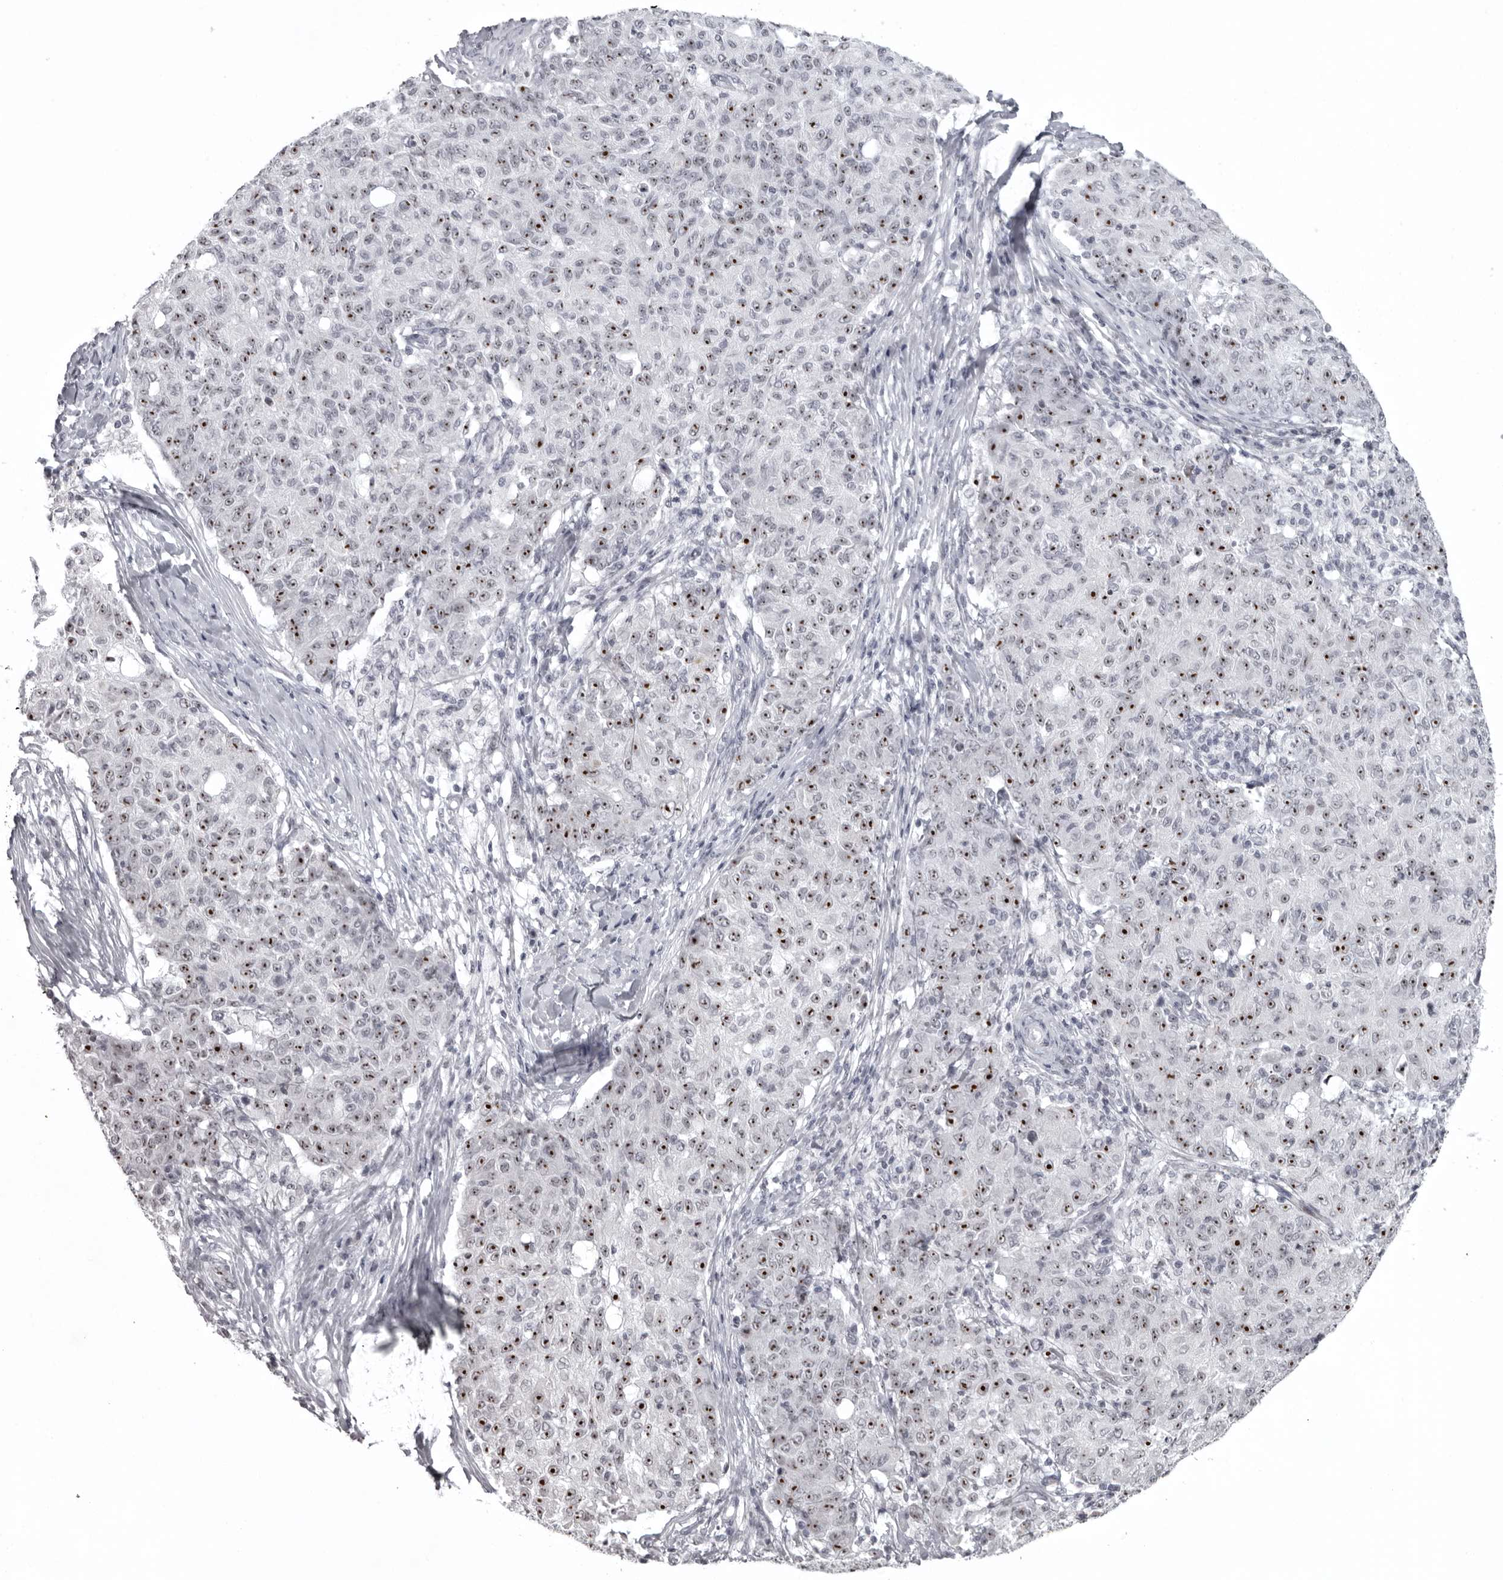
{"staining": {"intensity": "strong", "quantity": ">75%", "location": "nuclear"}, "tissue": "ovarian cancer", "cell_type": "Tumor cells", "image_type": "cancer", "snomed": [{"axis": "morphology", "description": "Carcinoma, endometroid"}, {"axis": "topography", "description": "Ovary"}], "caption": "Protein expression analysis of ovarian endometroid carcinoma demonstrates strong nuclear staining in about >75% of tumor cells.", "gene": "HELZ", "patient": {"sex": "female", "age": 42}}